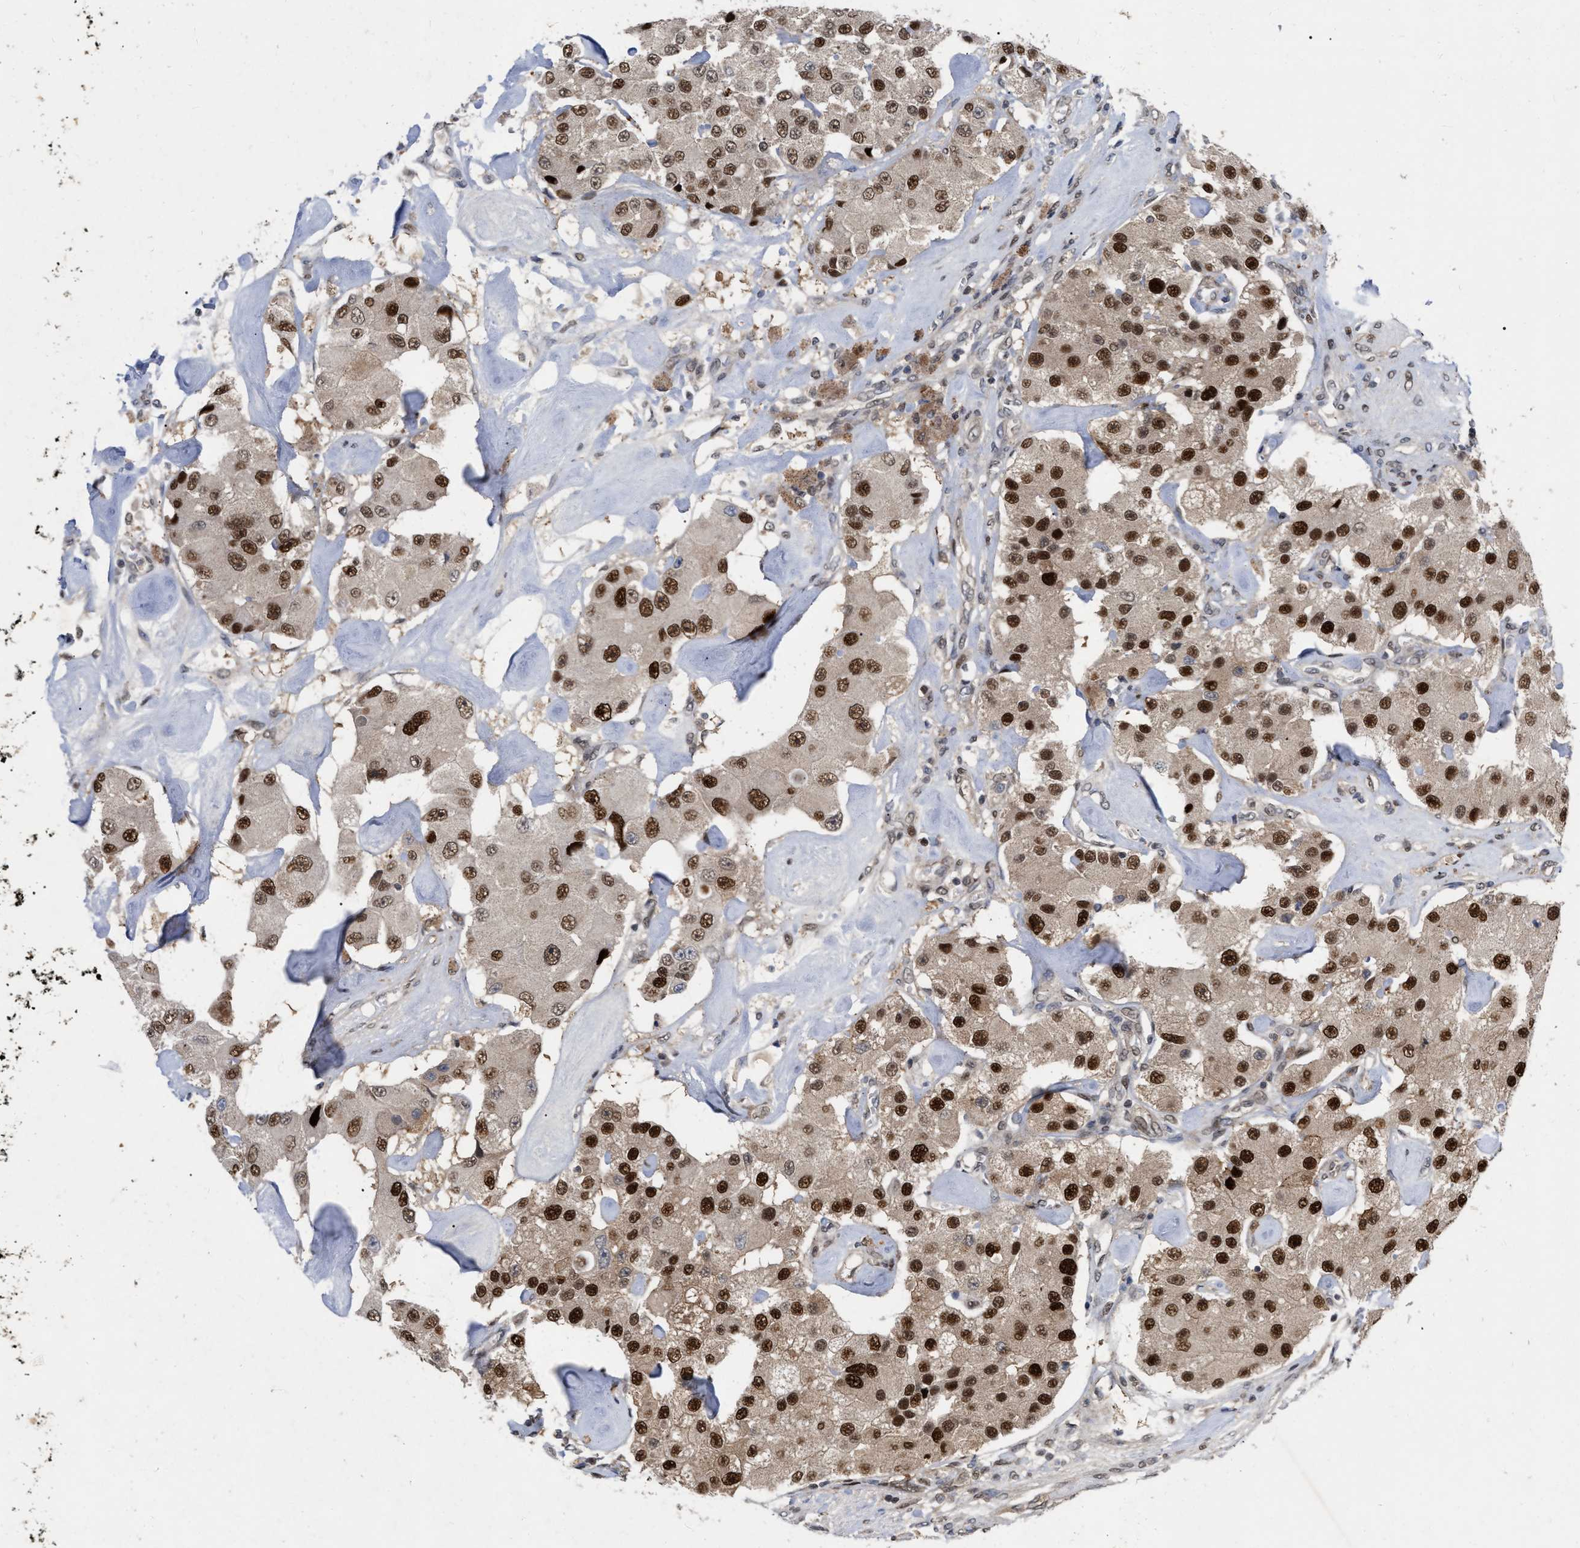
{"staining": {"intensity": "strong", "quantity": ">75%", "location": "cytoplasmic/membranous,nuclear"}, "tissue": "carcinoid", "cell_type": "Tumor cells", "image_type": "cancer", "snomed": [{"axis": "morphology", "description": "Carcinoid, malignant, NOS"}, {"axis": "topography", "description": "Pancreas"}], "caption": "The histopathology image demonstrates a brown stain indicating the presence of a protein in the cytoplasmic/membranous and nuclear of tumor cells in malignant carcinoid.", "gene": "MDM4", "patient": {"sex": "male", "age": 41}}